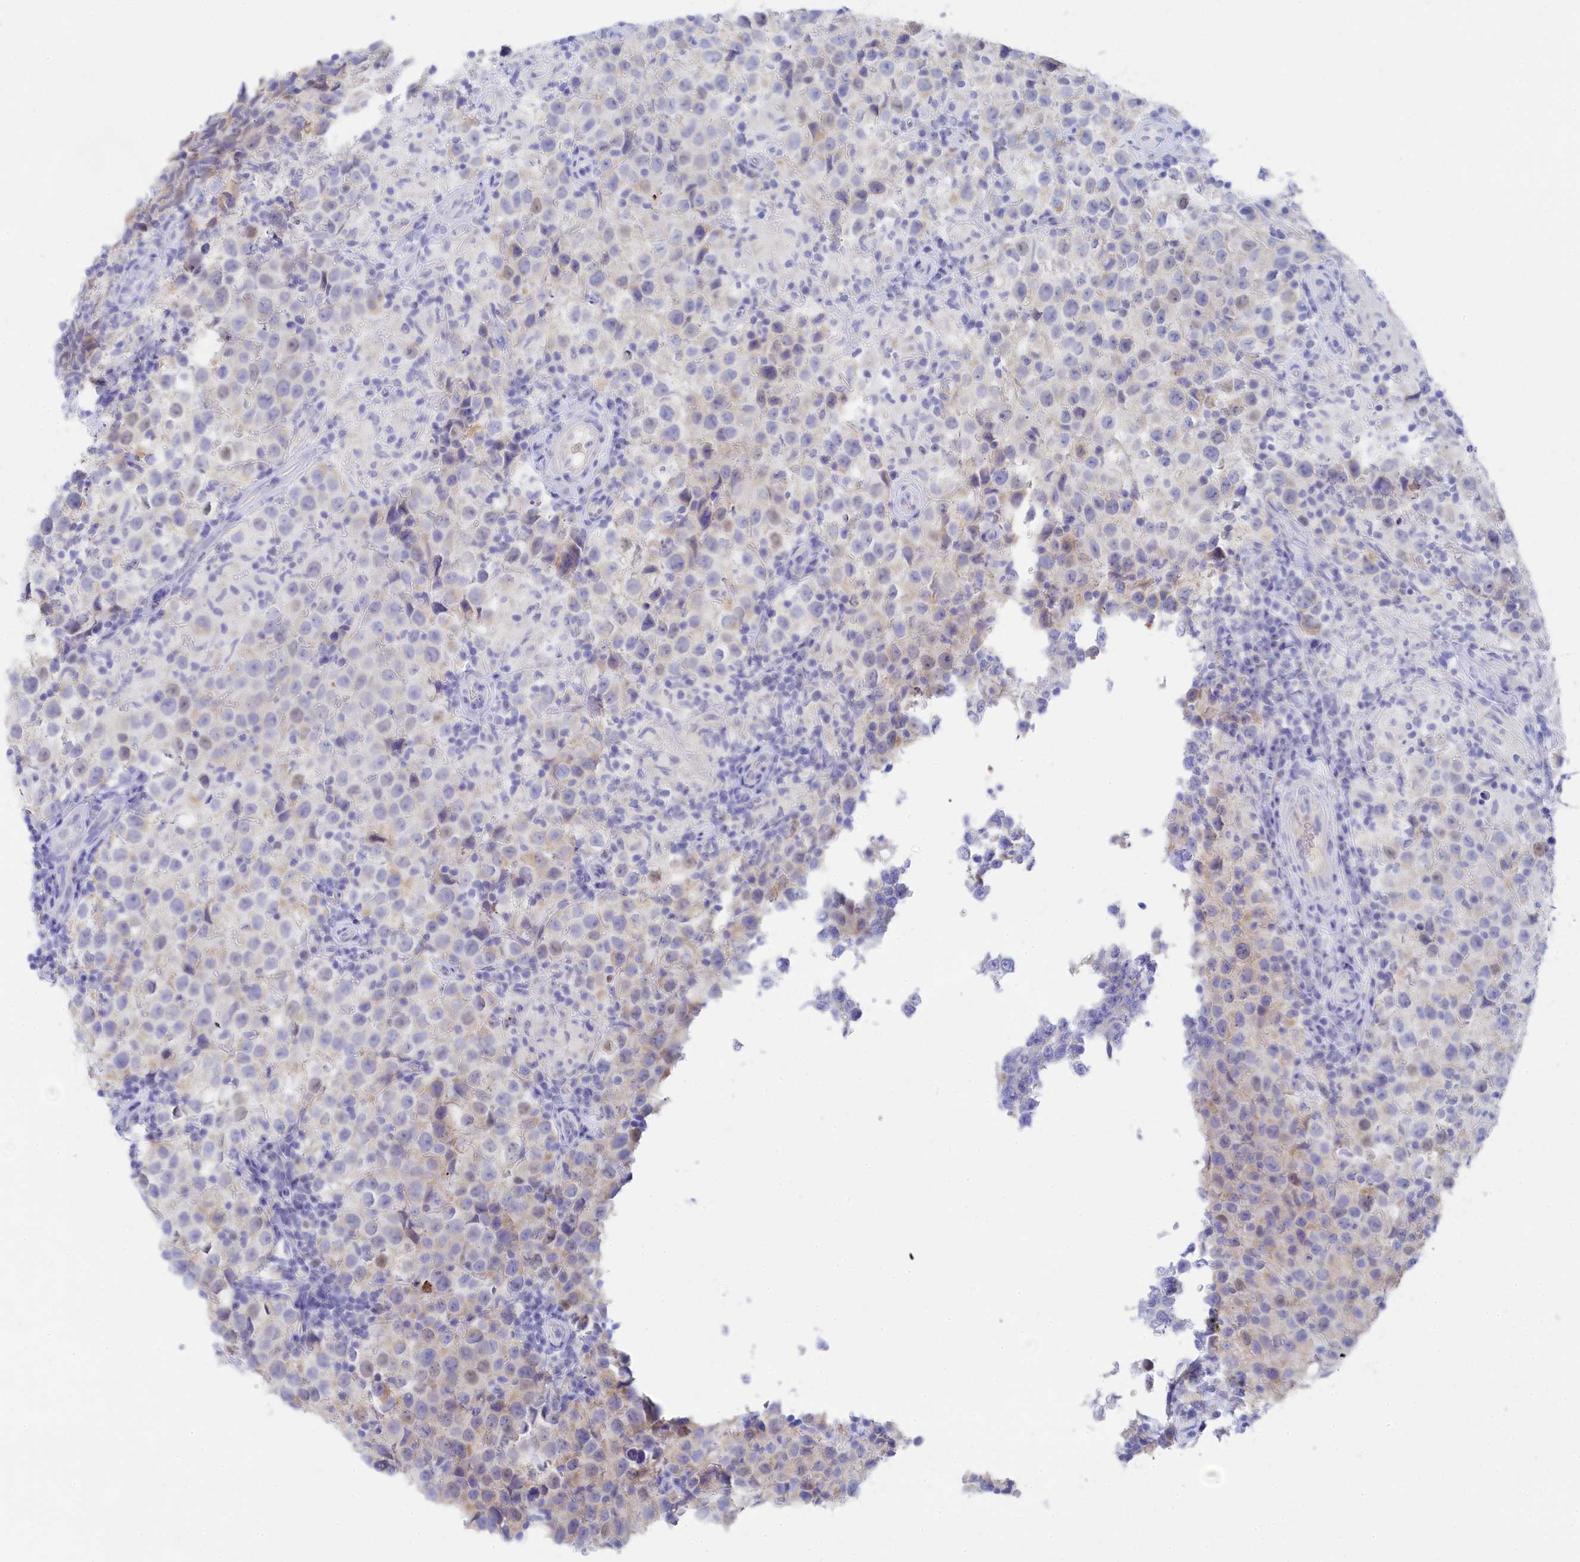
{"staining": {"intensity": "weak", "quantity": "<25%", "location": "cytoplasmic/membranous"}, "tissue": "testis cancer", "cell_type": "Tumor cells", "image_type": "cancer", "snomed": [{"axis": "morphology", "description": "Seminoma, NOS"}, {"axis": "morphology", "description": "Carcinoma, Embryonal, NOS"}, {"axis": "topography", "description": "Testis"}], "caption": "Seminoma (testis) was stained to show a protein in brown. There is no significant positivity in tumor cells. Nuclei are stained in blue.", "gene": "TRIM10", "patient": {"sex": "male", "age": 41}}